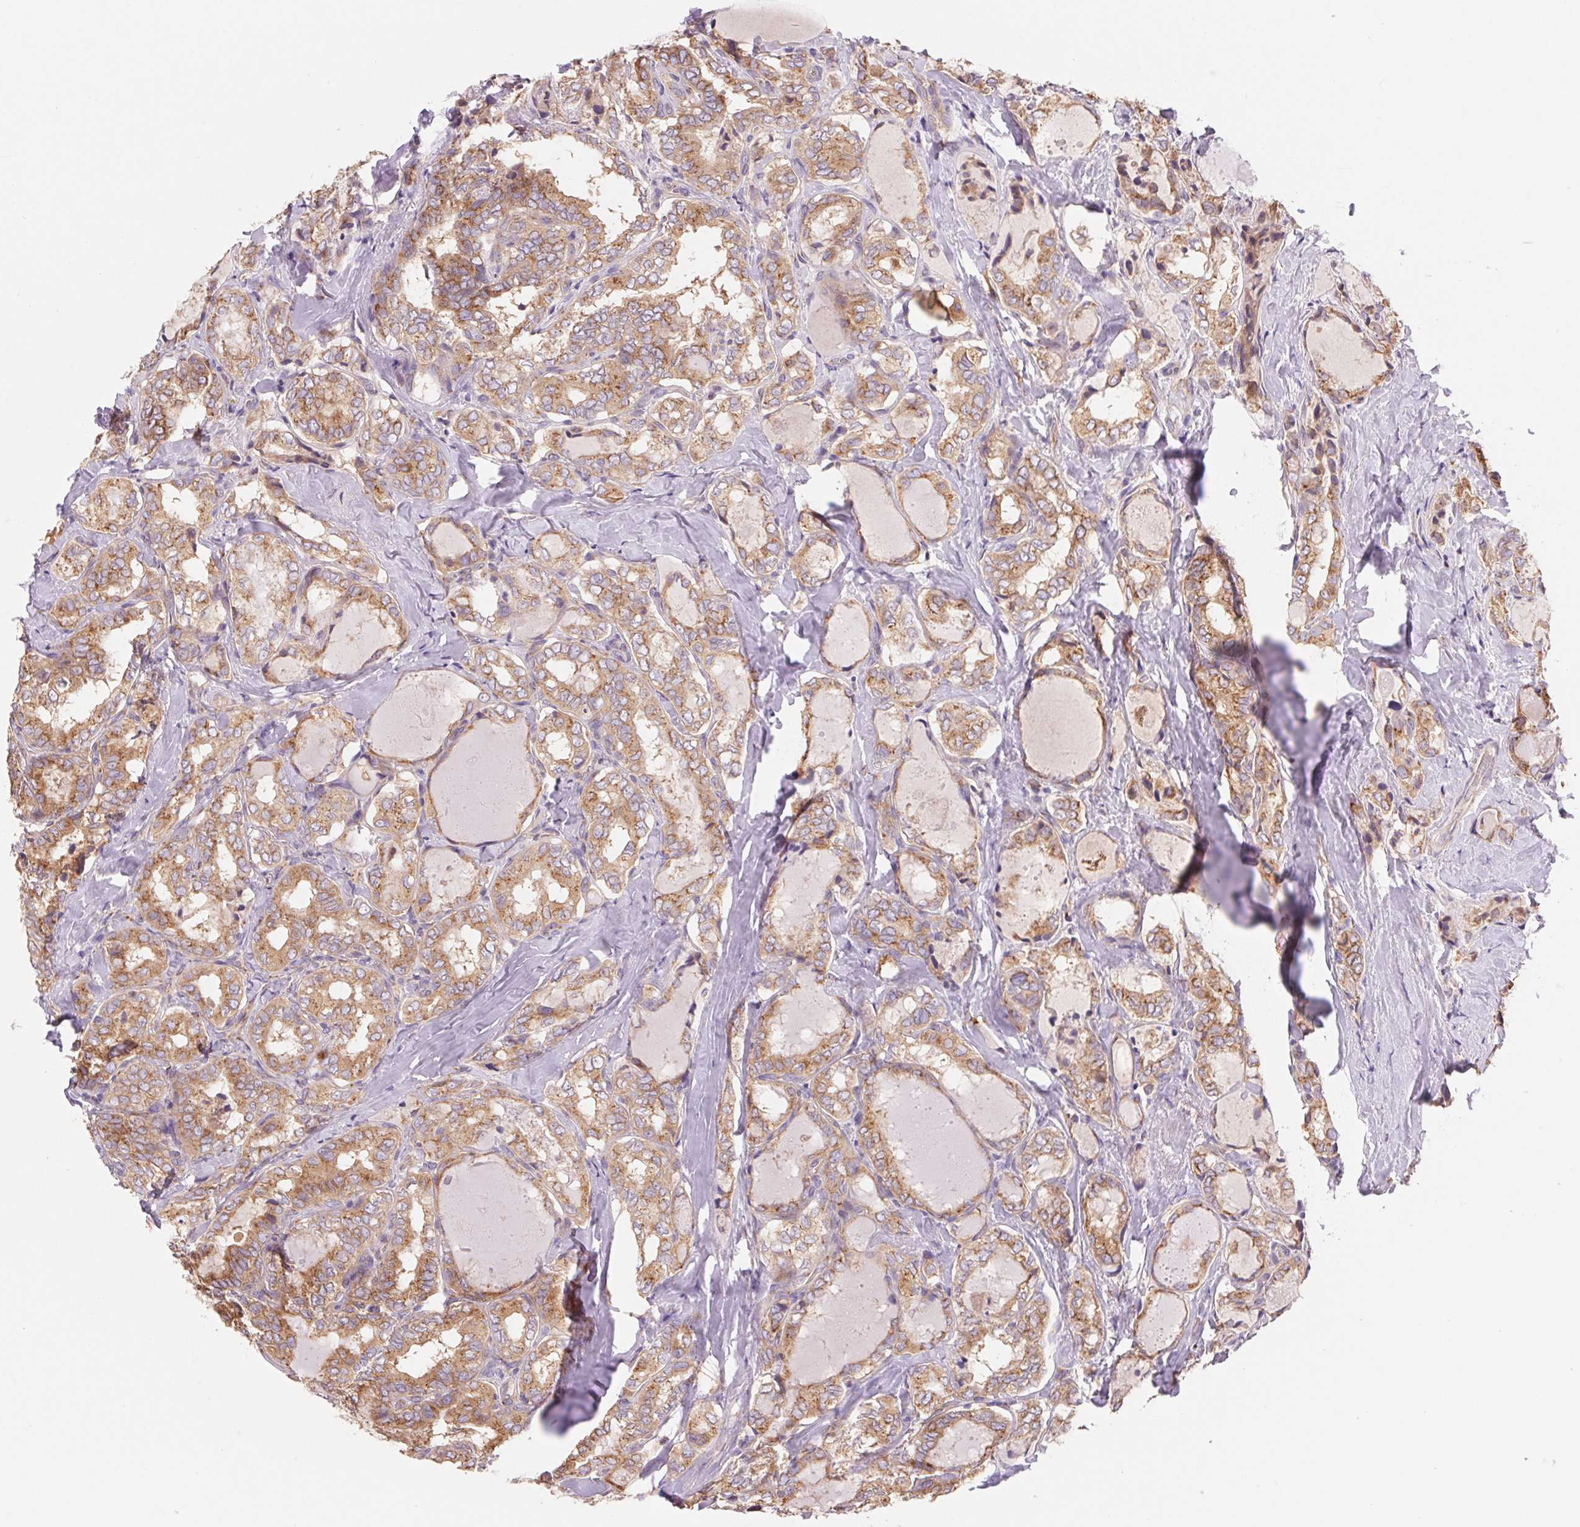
{"staining": {"intensity": "moderate", "quantity": ">75%", "location": "cytoplasmic/membranous"}, "tissue": "thyroid cancer", "cell_type": "Tumor cells", "image_type": "cancer", "snomed": [{"axis": "morphology", "description": "Papillary adenocarcinoma, NOS"}, {"axis": "topography", "description": "Thyroid gland"}], "caption": "A histopathology image of papillary adenocarcinoma (thyroid) stained for a protein exhibits moderate cytoplasmic/membranous brown staining in tumor cells.", "gene": "RAB1A", "patient": {"sex": "female", "age": 75}}